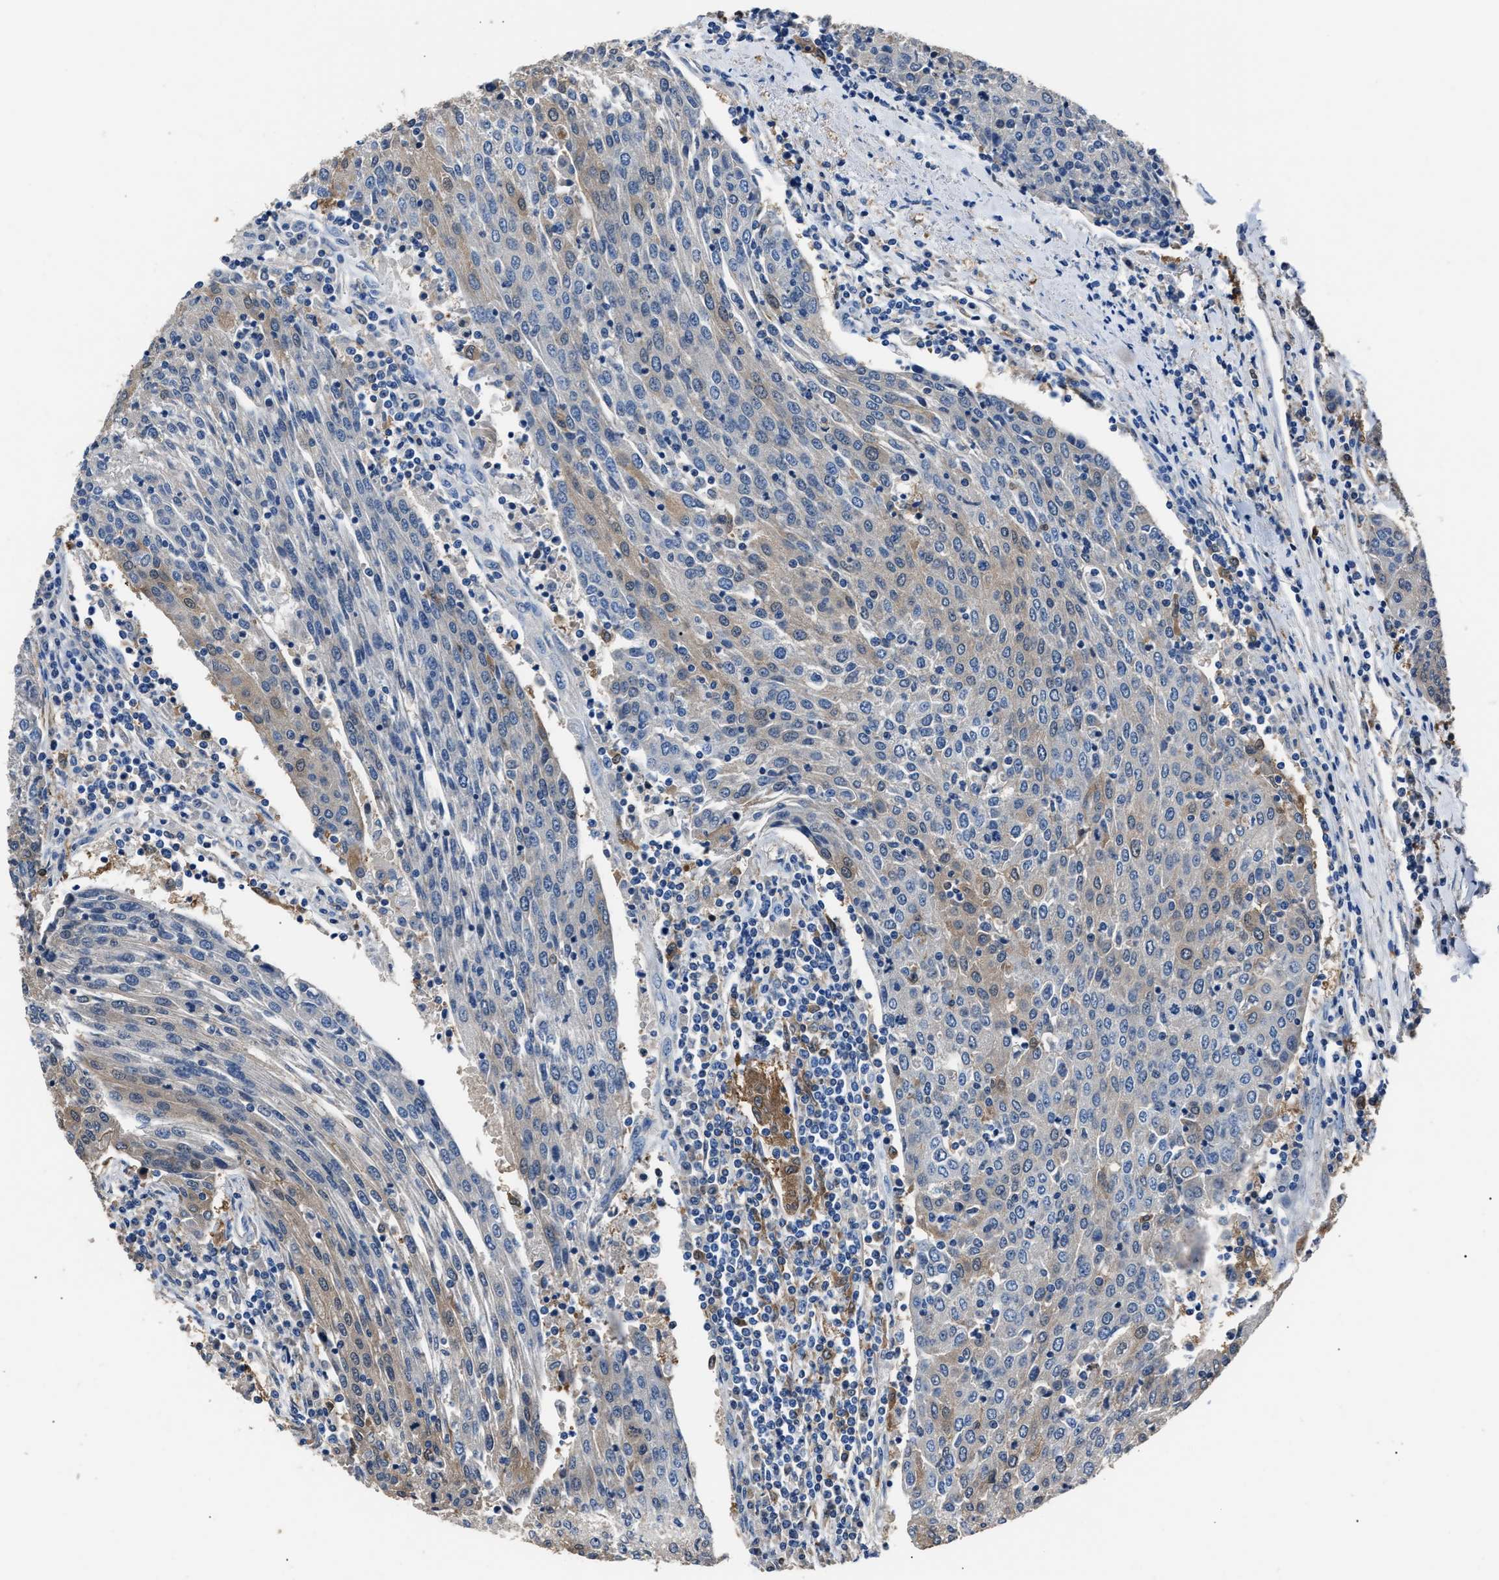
{"staining": {"intensity": "weak", "quantity": "25%-75%", "location": "cytoplasmic/membranous"}, "tissue": "urothelial cancer", "cell_type": "Tumor cells", "image_type": "cancer", "snomed": [{"axis": "morphology", "description": "Urothelial carcinoma, High grade"}, {"axis": "topography", "description": "Urinary bladder"}], "caption": "IHC (DAB (3,3'-diaminobenzidine)) staining of human high-grade urothelial carcinoma demonstrates weak cytoplasmic/membranous protein positivity in about 25%-75% of tumor cells. The staining was performed using DAB, with brown indicating positive protein expression. Nuclei are stained blue with hematoxylin.", "gene": "GSTP1", "patient": {"sex": "female", "age": 85}}